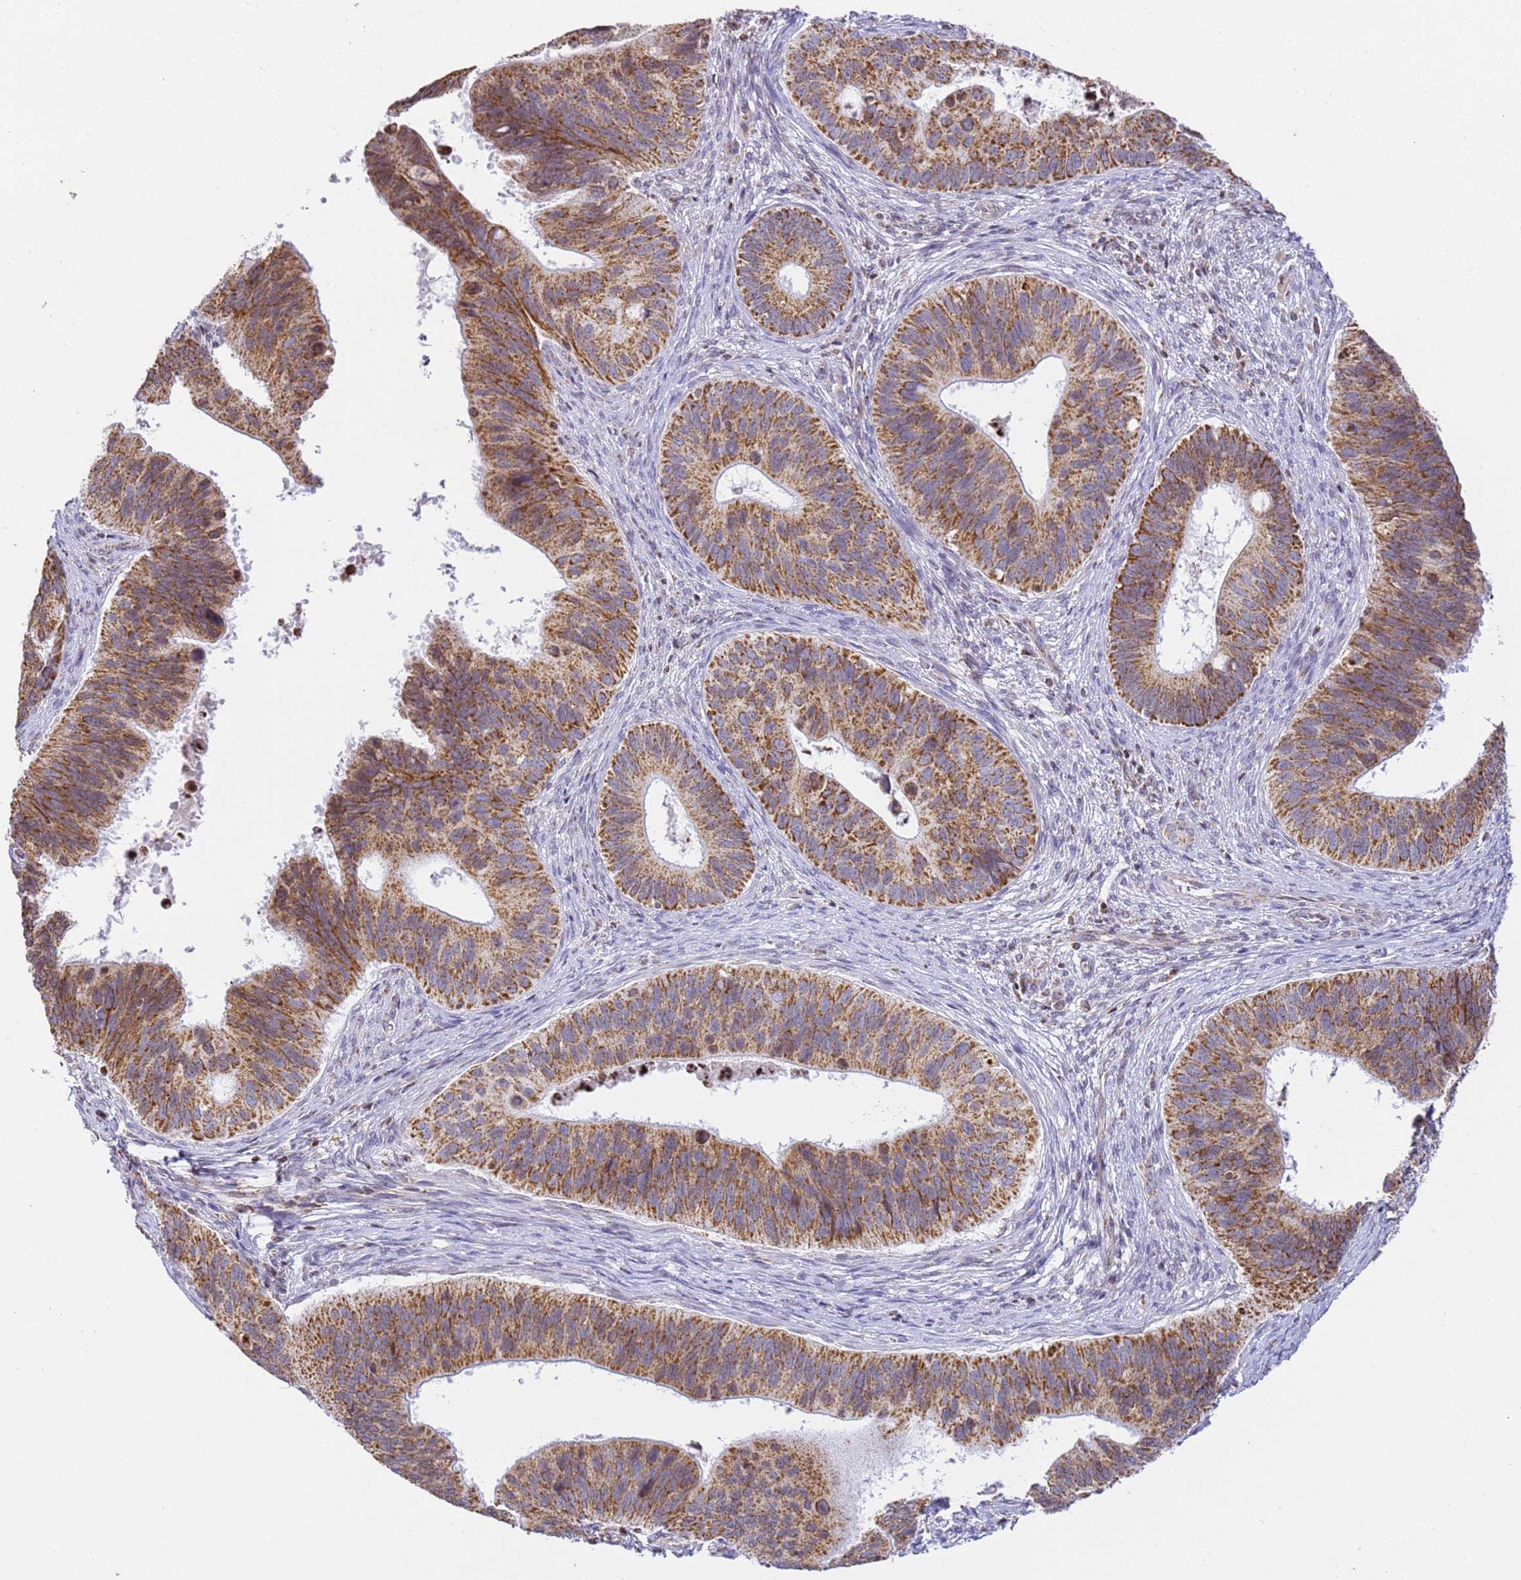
{"staining": {"intensity": "strong", "quantity": ">75%", "location": "cytoplasmic/membranous"}, "tissue": "cervical cancer", "cell_type": "Tumor cells", "image_type": "cancer", "snomed": [{"axis": "morphology", "description": "Adenocarcinoma, NOS"}, {"axis": "topography", "description": "Cervix"}], "caption": "Protein staining reveals strong cytoplasmic/membranous positivity in about >75% of tumor cells in cervical adenocarcinoma.", "gene": "HSPE1", "patient": {"sex": "female", "age": 42}}